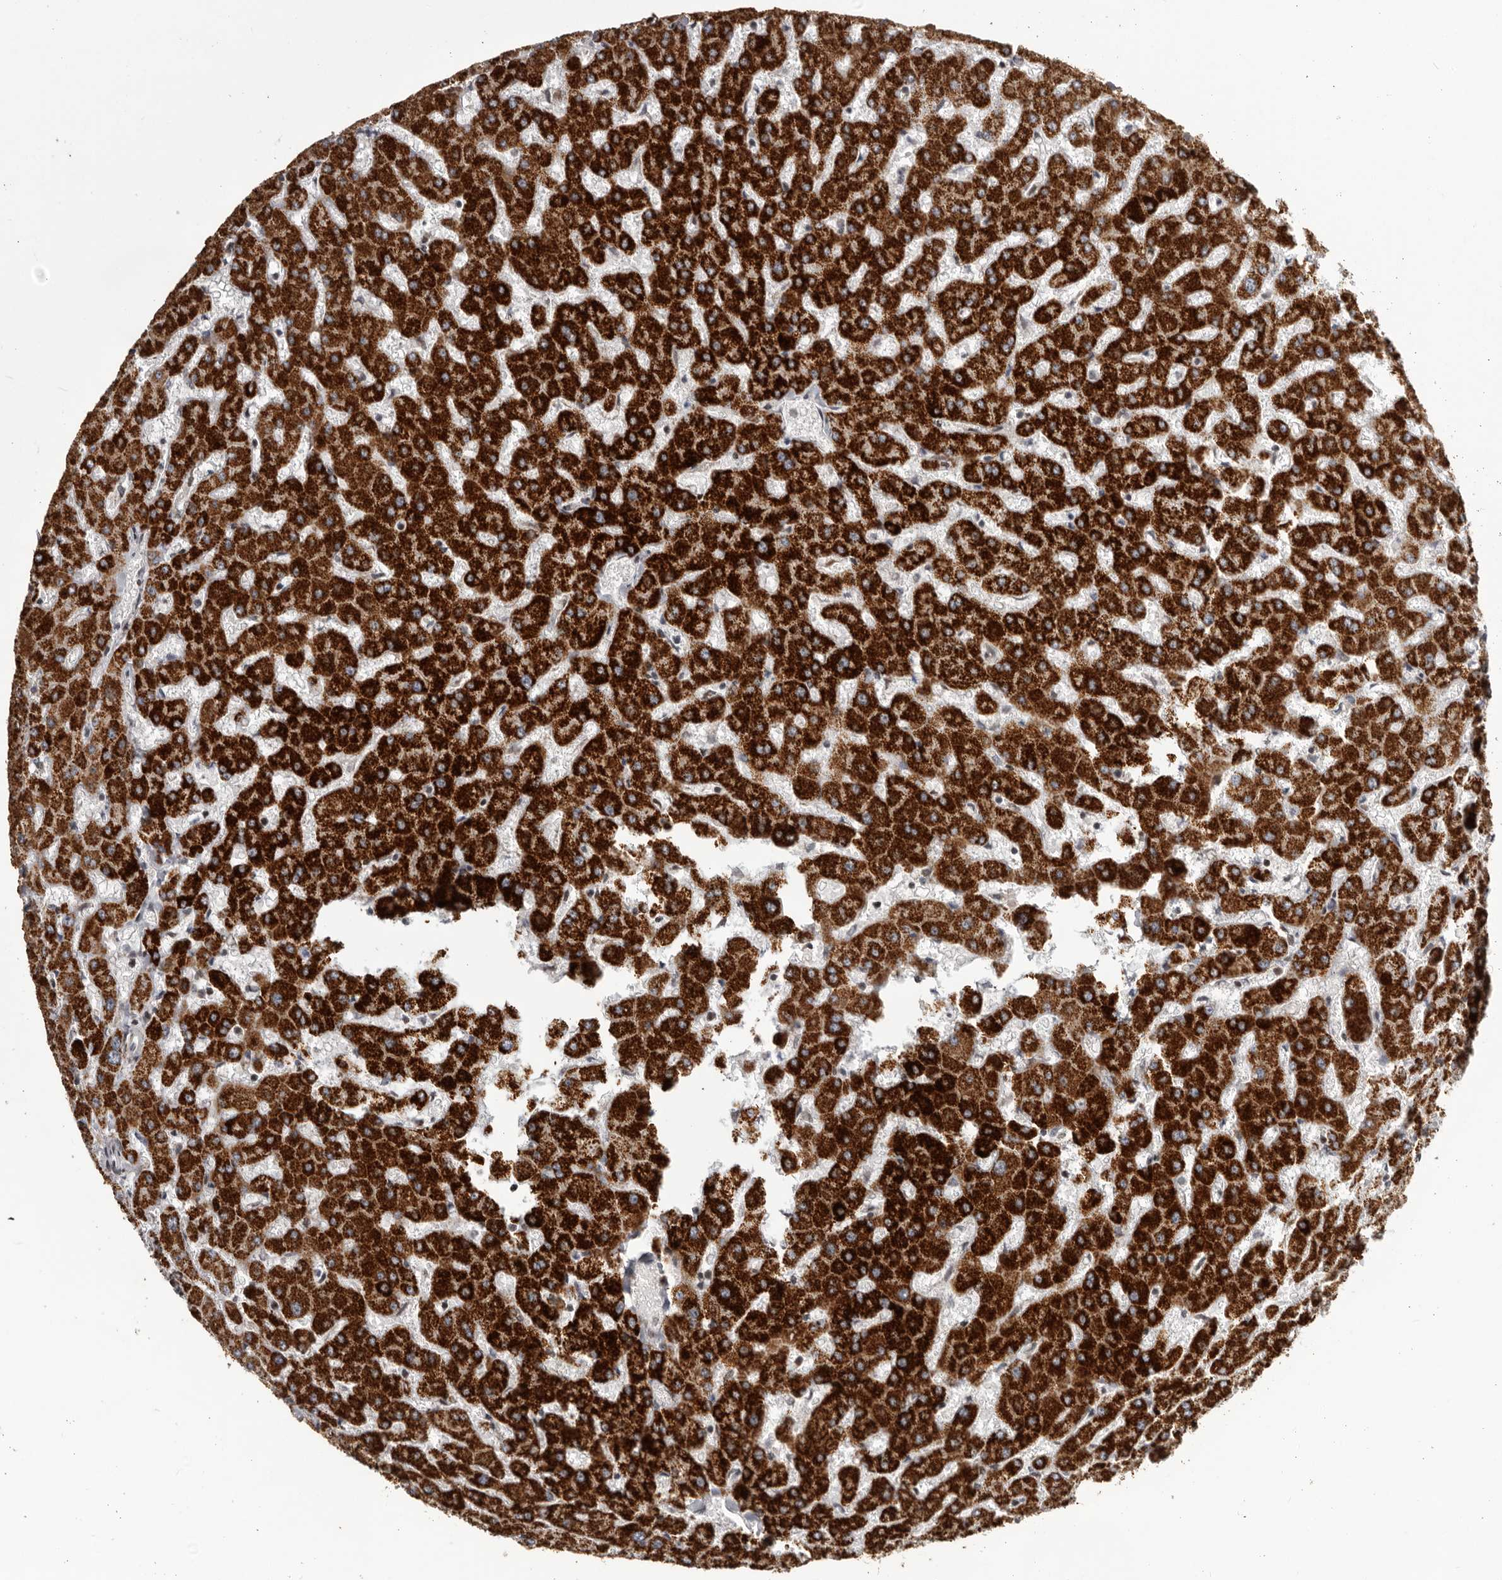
{"staining": {"intensity": "negative", "quantity": "none", "location": "none"}, "tissue": "liver", "cell_type": "Cholangiocytes", "image_type": "normal", "snomed": [{"axis": "morphology", "description": "Normal tissue, NOS"}, {"axis": "topography", "description": "Liver"}], "caption": "High magnification brightfield microscopy of unremarkable liver stained with DAB (brown) and counterstained with hematoxylin (blue): cholangiocytes show no significant expression.", "gene": "C17orf99", "patient": {"sex": "female", "age": 63}}